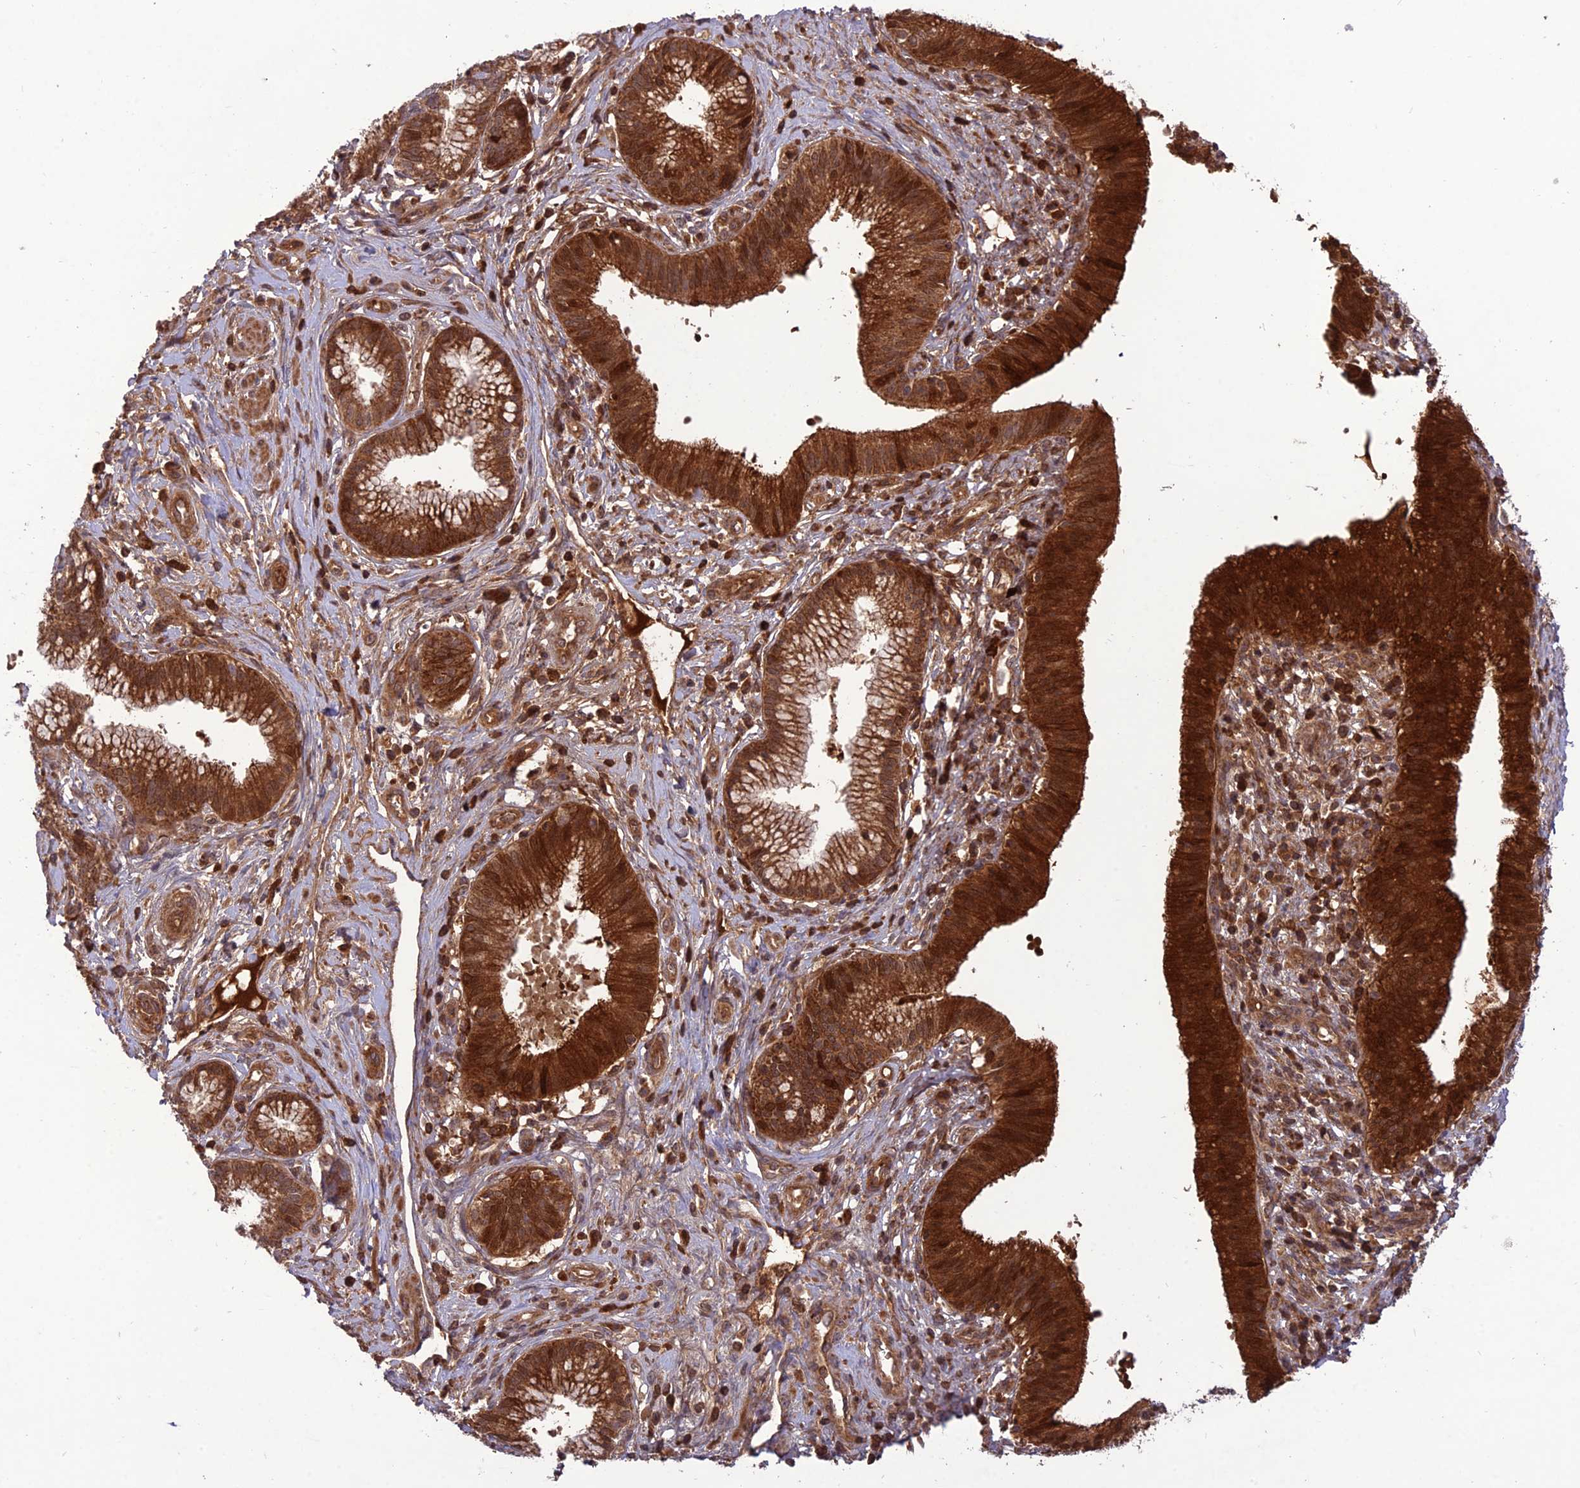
{"staining": {"intensity": "strong", "quantity": ">75%", "location": "cytoplasmic/membranous,nuclear"}, "tissue": "pancreatic cancer", "cell_type": "Tumor cells", "image_type": "cancer", "snomed": [{"axis": "morphology", "description": "Adenocarcinoma, NOS"}, {"axis": "topography", "description": "Pancreas"}], "caption": "Protein expression analysis of human pancreatic adenocarcinoma reveals strong cytoplasmic/membranous and nuclear staining in approximately >75% of tumor cells. Nuclei are stained in blue.", "gene": "NDUFC1", "patient": {"sex": "male", "age": 72}}